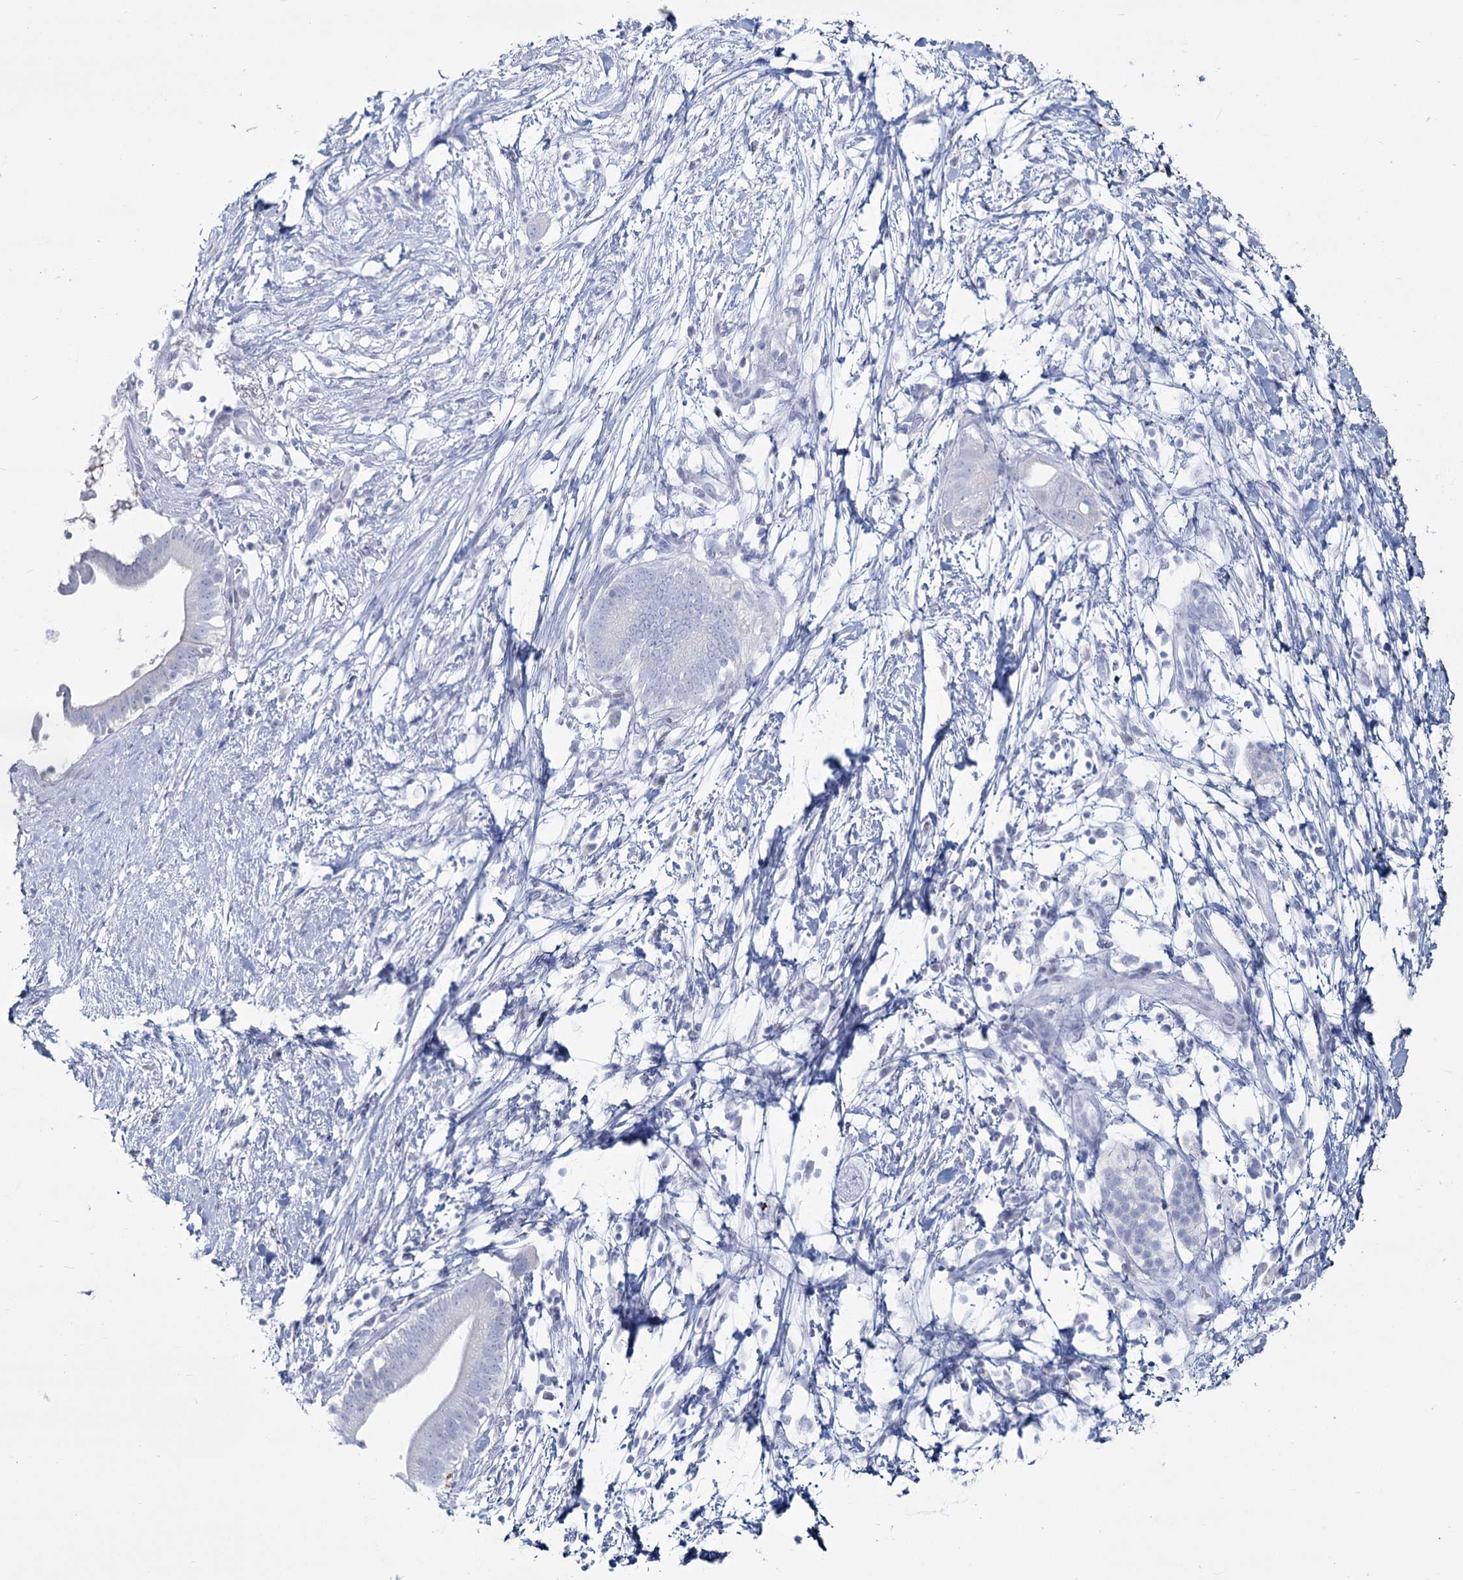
{"staining": {"intensity": "negative", "quantity": "none", "location": "none"}, "tissue": "pancreatic cancer", "cell_type": "Tumor cells", "image_type": "cancer", "snomed": [{"axis": "morphology", "description": "Adenocarcinoma, NOS"}, {"axis": "topography", "description": "Pancreas"}], "caption": "The immunohistochemistry micrograph has no significant expression in tumor cells of pancreatic cancer tissue.", "gene": "SLC6A19", "patient": {"sex": "male", "age": 68}}